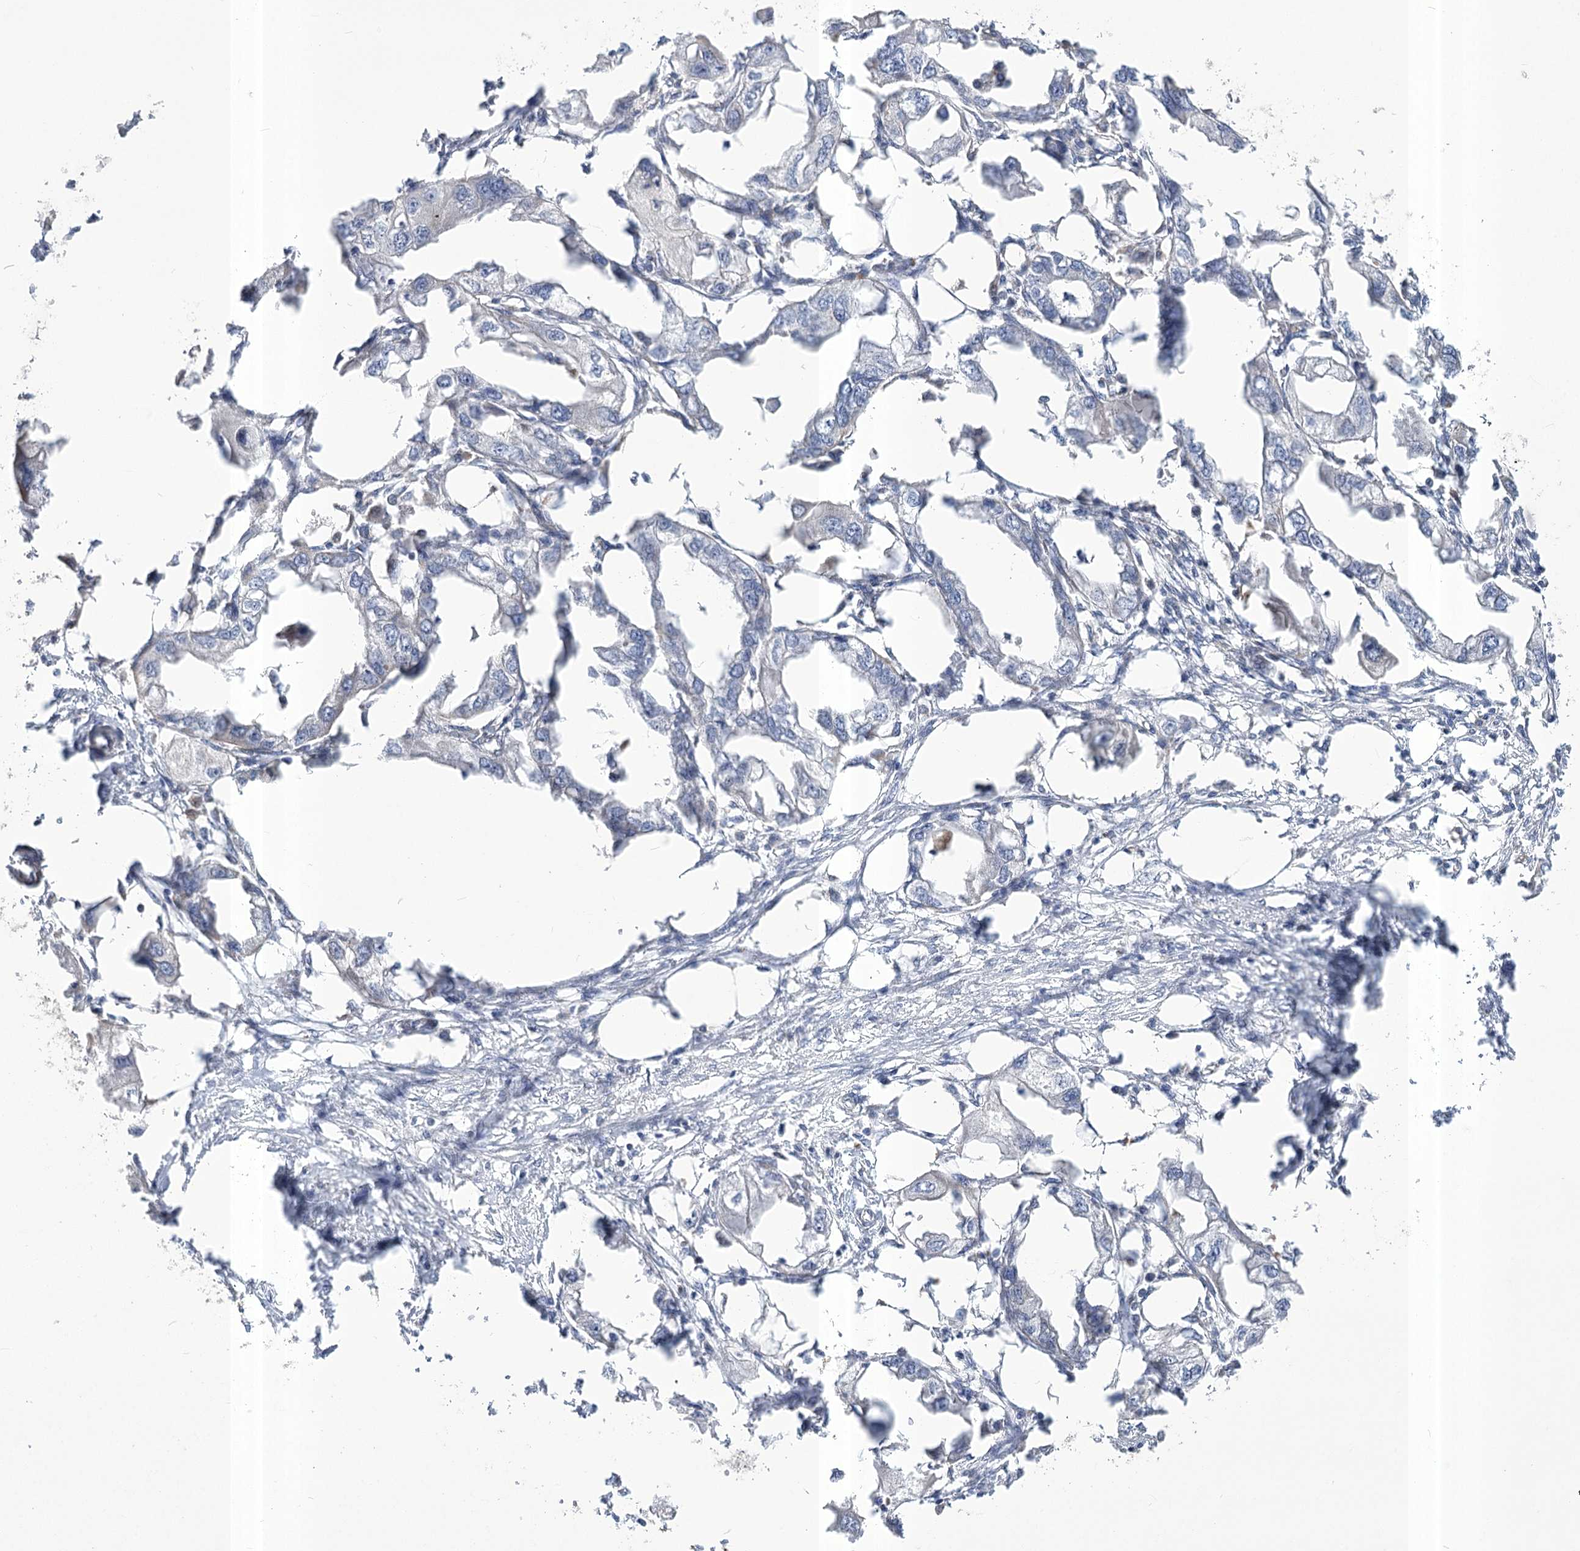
{"staining": {"intensity": "negative", "quantity": "none", "location": "none"}, "tissue": "endometrial cancer", "cell_type": "Tumor cells", "image_type": "cancer", "snomed": [{"axis": "morphology", "description": "Adenocarcinoma, NOS"}, {"axis": "morphology", "description": "Adenocarcinoma, metastatic, NOS"}, {"axis": "topography", "description": "Adipose tissue"}, {"axis": "topography", "description": "Endometrium"}], "caption": "A photomicrograph of human endometrial cancer is negative for staining in tumor cells. The staining was performed using DAB (3,3'-diaminobenzidine) to visualize the protein expression in brown, while the nuclei were stained in blue with hematoxylin (Magnification: 20x).", "gene": "PDHB", "patient": {"sex": "female", "age": 67}}